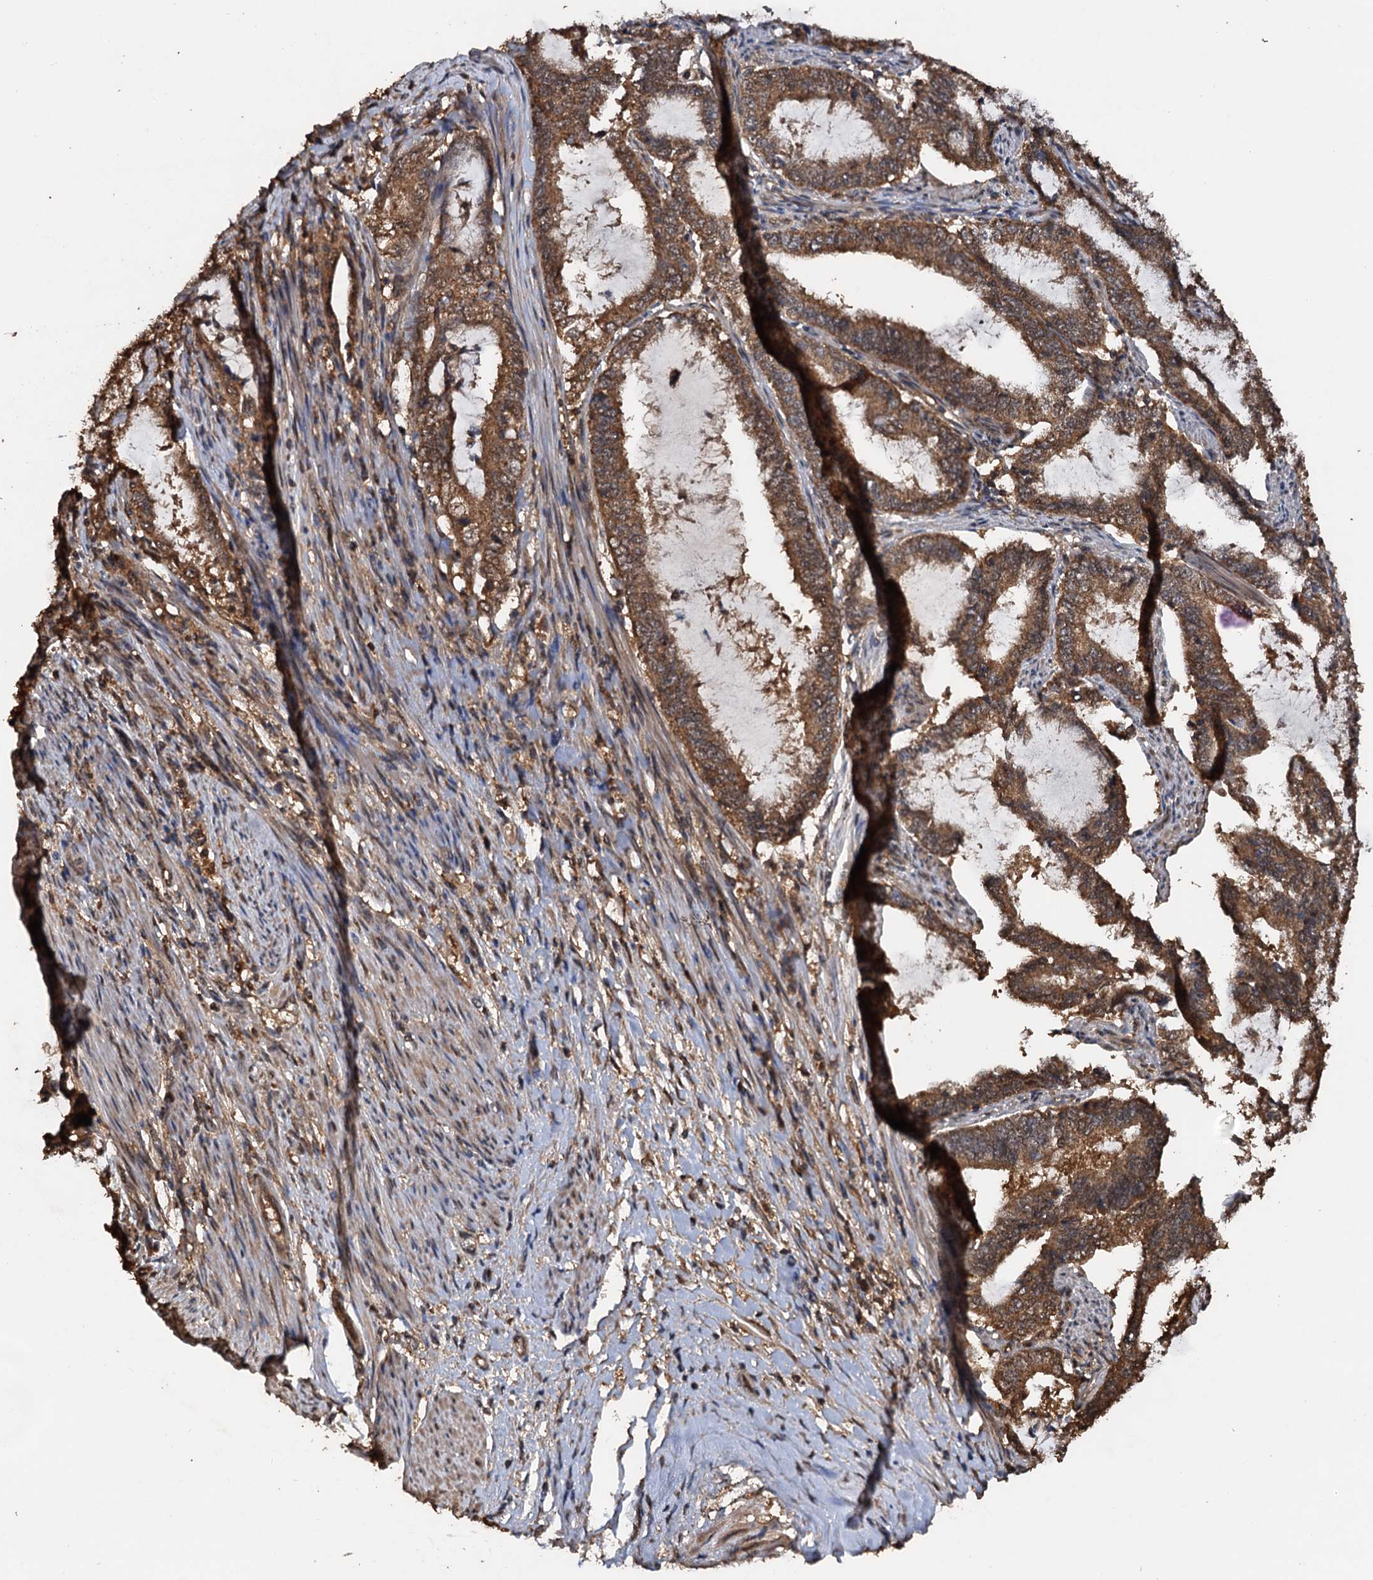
{"staining": {"intensity": "moderate", "quantity": ">75%", "location": "cytoplasmic/membranous,nuclear"}, "tissue": "endometrial cancer", "cell_type": "Tumor cells", "image_type": "cancer", "snomed": [{"axis": "morphology", "description": "Adenocarcinoma, NOS"}, {"axis": "topography", "description": "Endometrium"}], "caption": "Moderate cytoplasmic/membranous and nuclear expression for a protein is seen in about >75% of tumor cells of endometrial cancer using immunohistochemistry (IHC).", "gene": "PSMD9", "patient": {"sex": "female", "age": 51}}